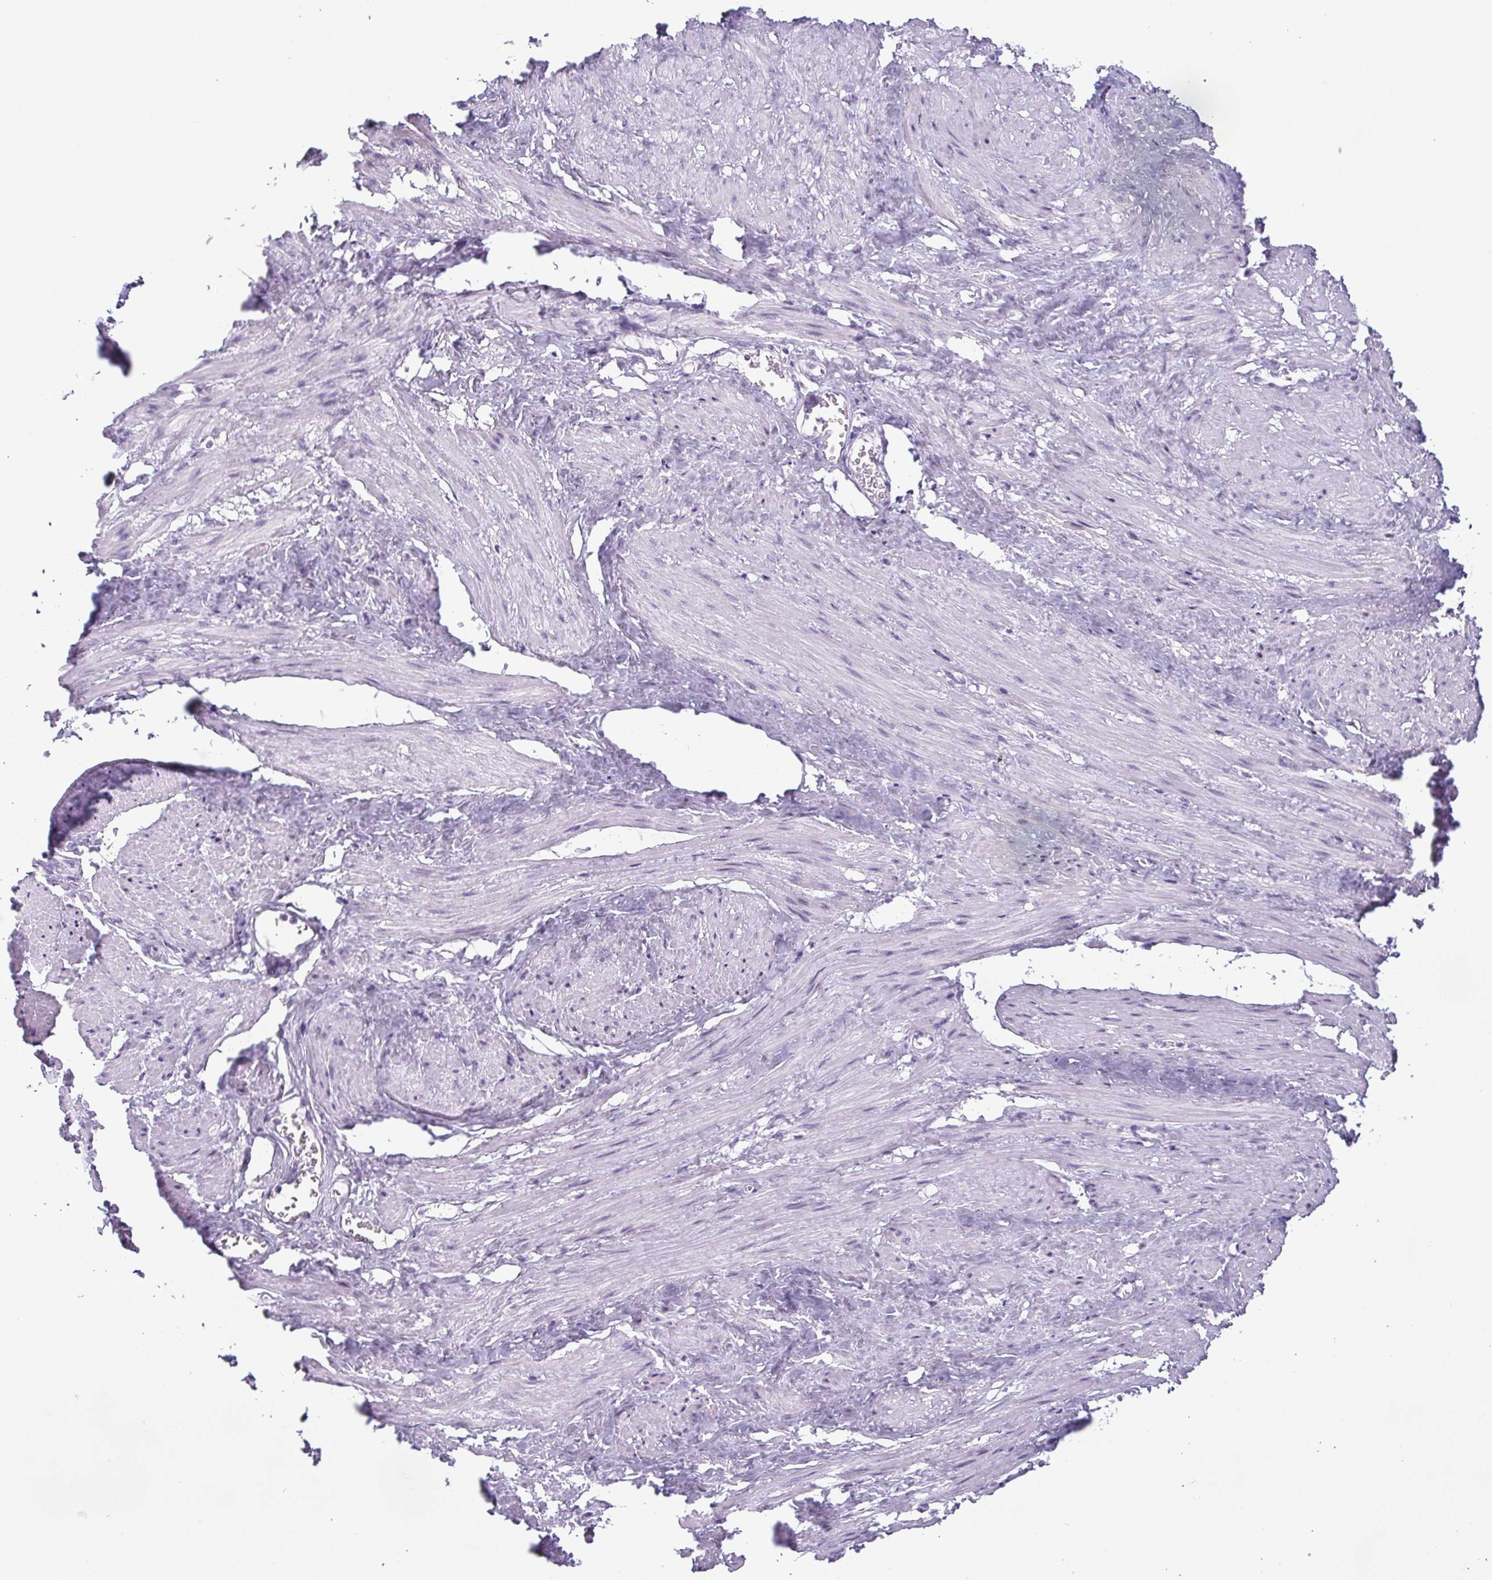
{"staining": {"intensity": "negative", "quantity": "none", "location": "none"}, "tissue": "adipose tissue", "cell_type": "Adipocytes", "image_type": "normal", "snomed": [{"axis": "morphology", "description": "Normal tissue, NOS"}, {"axis": "topography", "description": "Prostate"}, {"axis": "topography", "description": "Peripheral nerve tissue"}], "caption": "IHC of unremarkable human adipose tissue reveals no positivity in adipocytes.", "gene": "KRT78", "patient": {"sex": "male", "age": 55}}